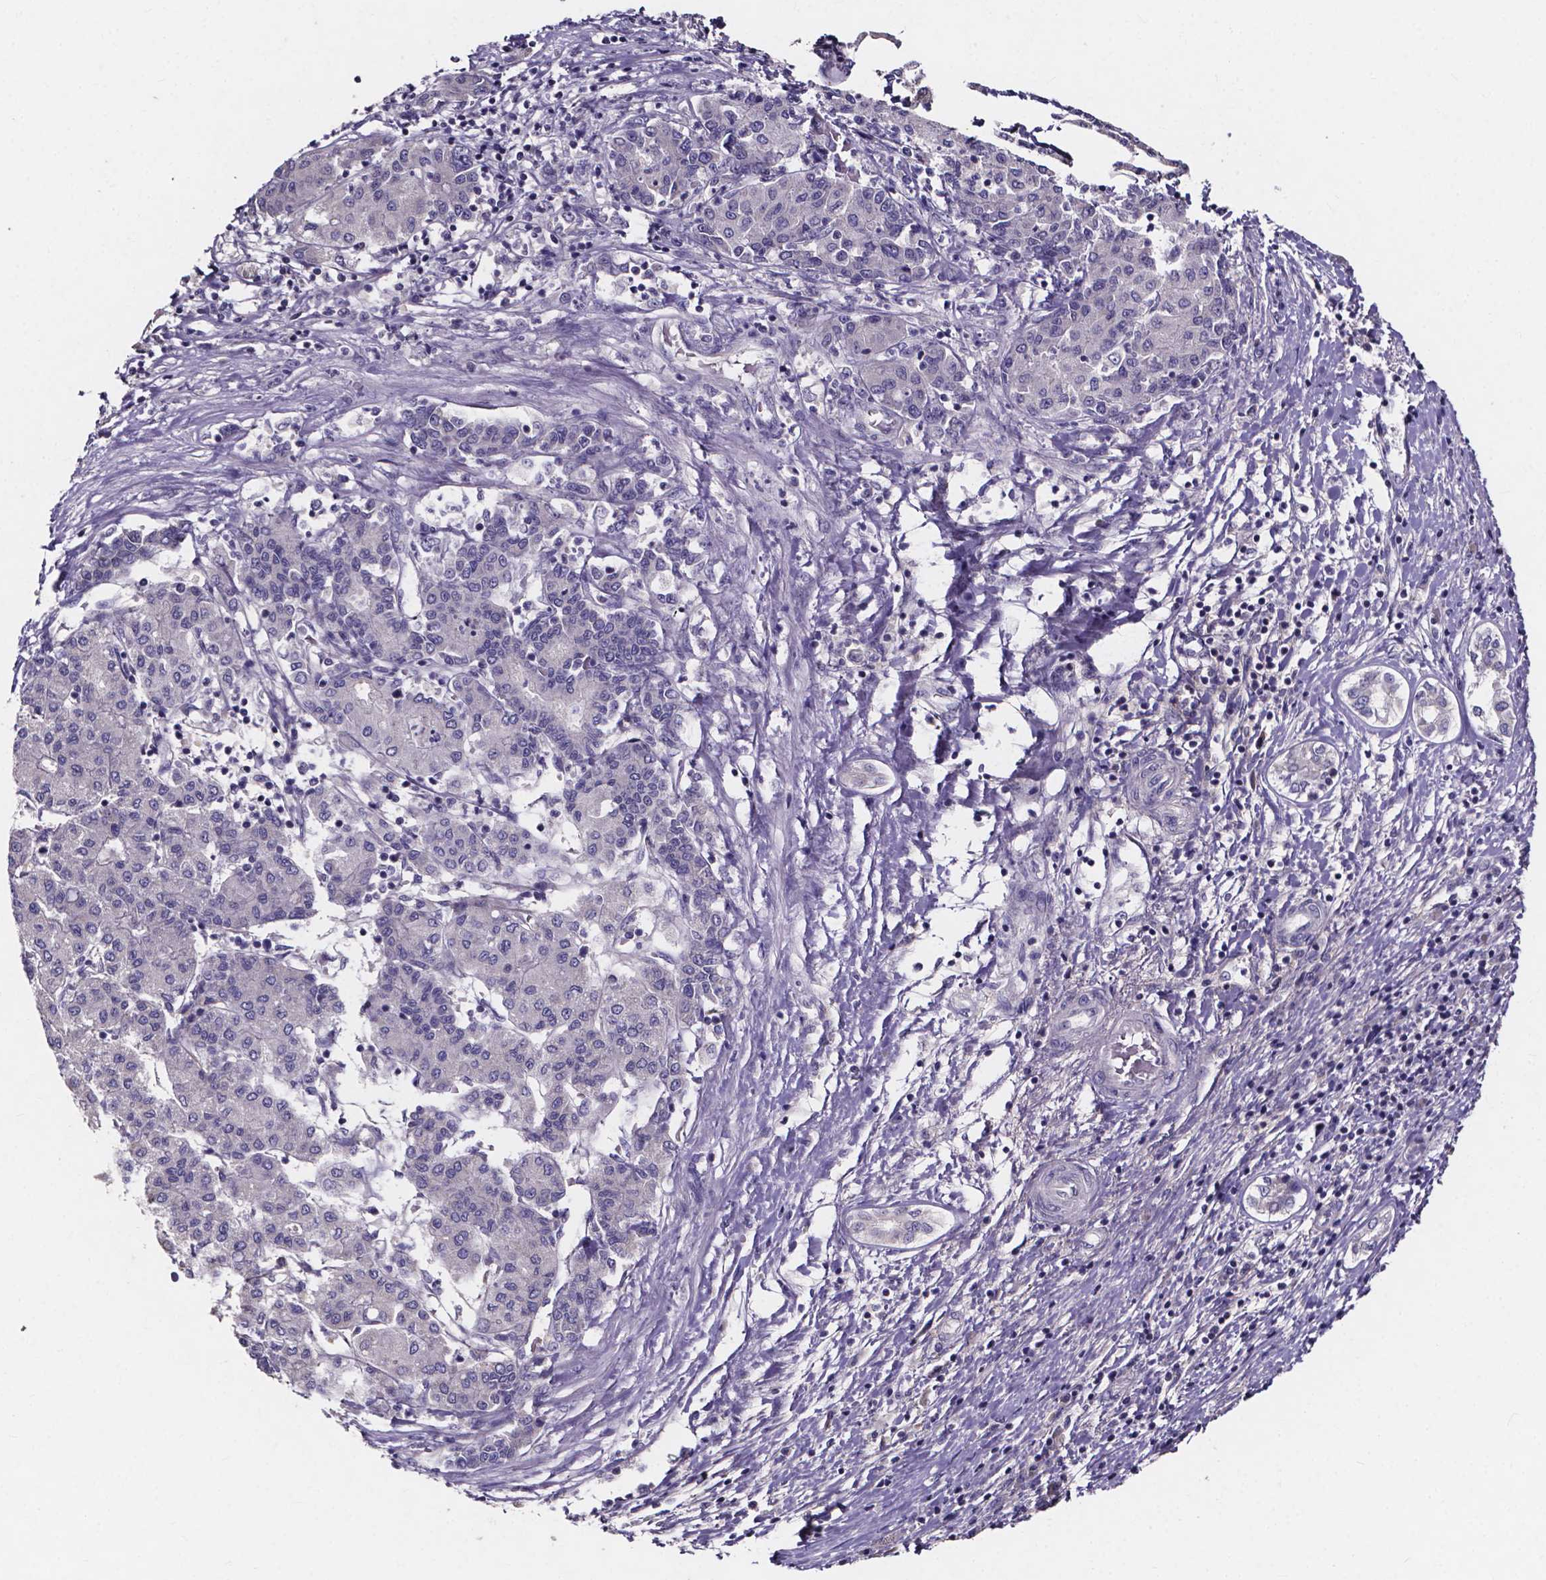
{"staining": {"intensity": "negative", "quantity": "none", "location": "none"}, "tissue": "liver cancer", "cell_type": "Tumor cells", "image_type": "cancer", "snomed": [{"axis": "morphology", "description": "Carcinoma, Hepatocellular, NOS"}, {"axis": "topography", "description": "Liver"}], "caption": "Protein analysis of hepatocellular carcinoma (liver) reveals no significant expression in tumor cells.", "gene": "SPOCD1", "patient": {"sex": "male", "age": 65}}